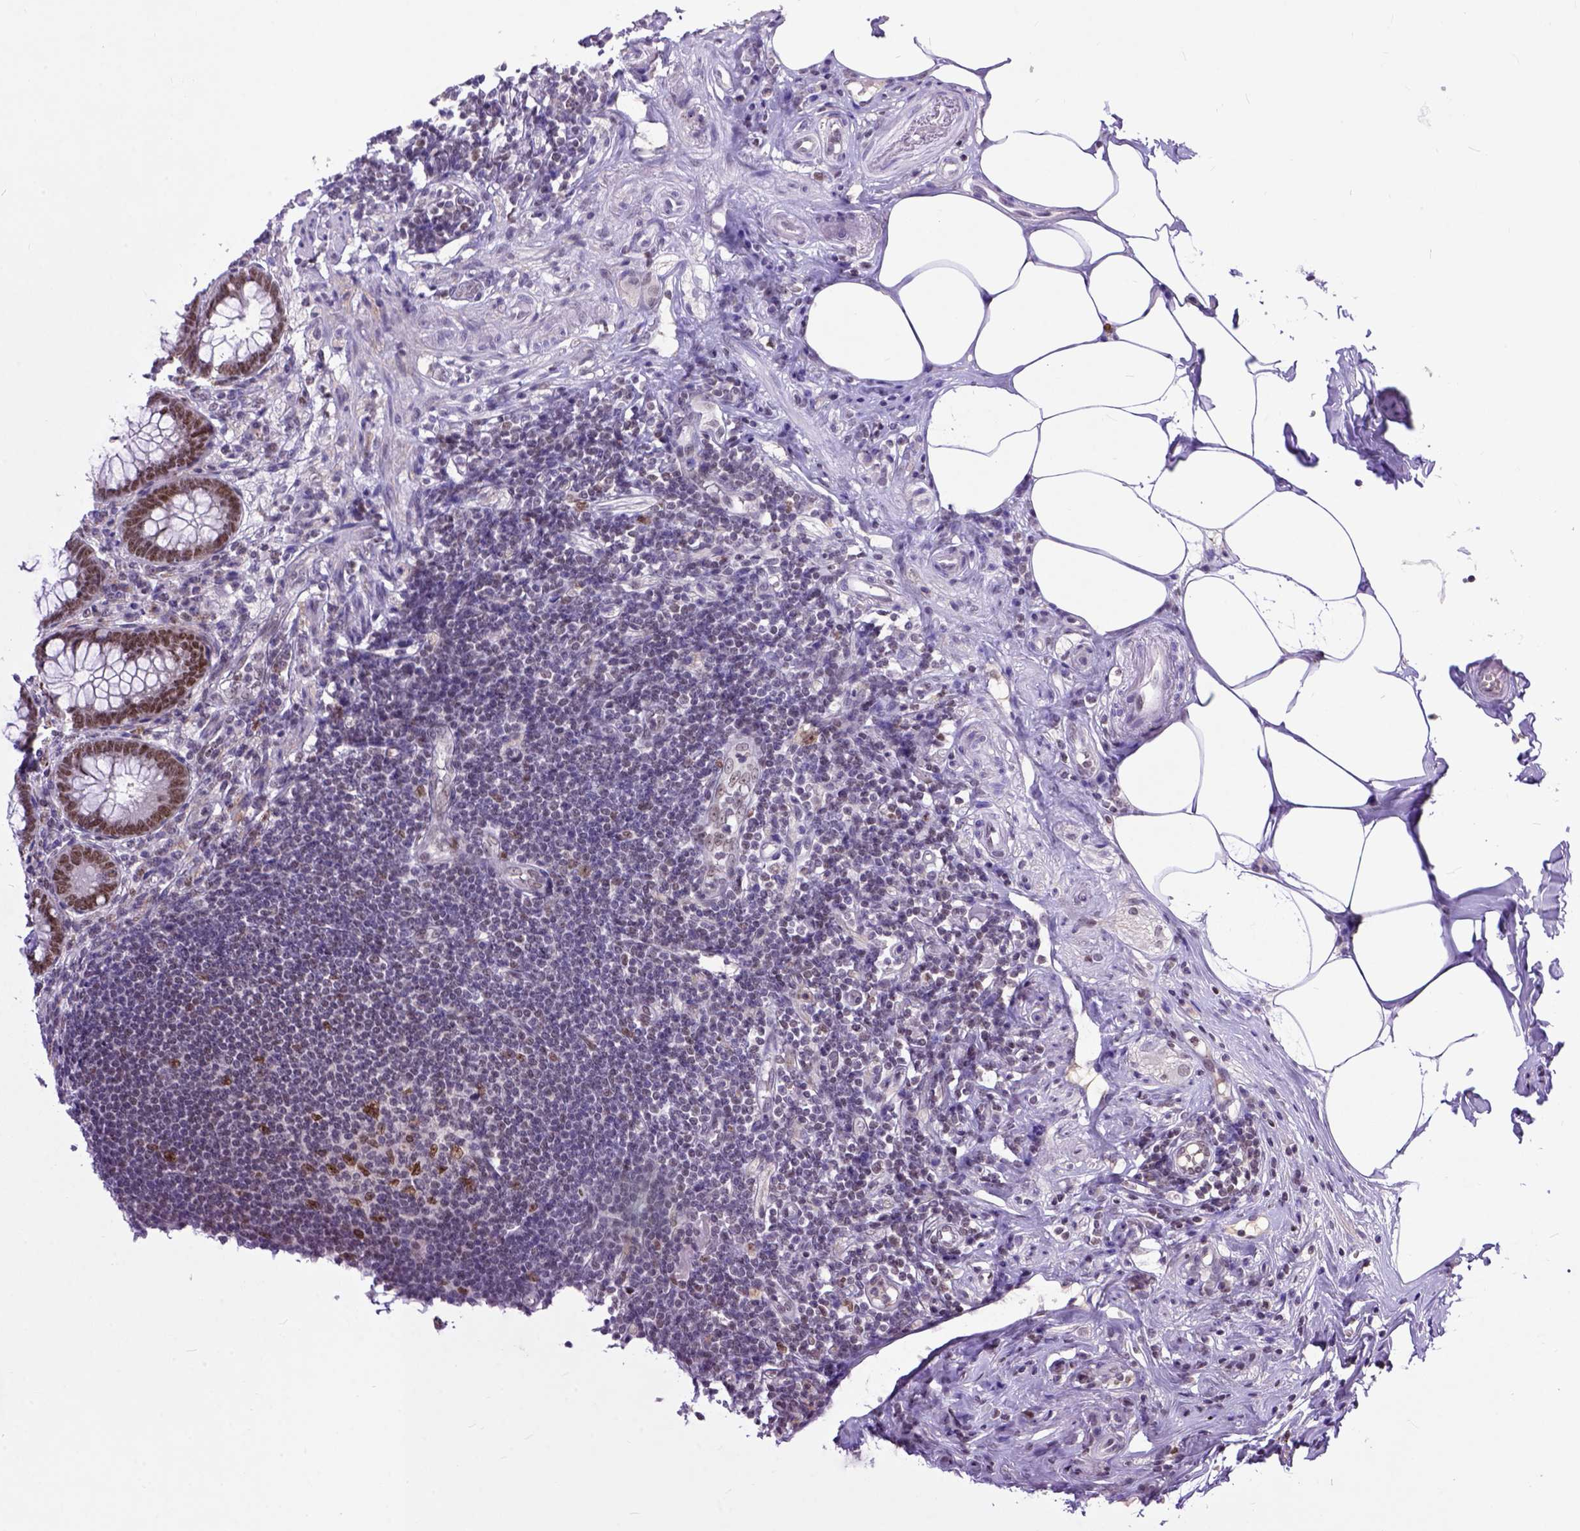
{"staining": {"intensity": "moderate", "quantity": ">75%", "location": "nuclear"}, "tissue": "appendix", "cell_type": "Glandular cells", "image_type": "normal", "snomed": [{"axis": "morphology", "description": "Normal tissue, NOS"}, {"axis": "topography", "description": "Appendix"}], "caption": "Appendix stained with DAB (3,3'-diaminobenzidine) immunohistochemistry shows medium levels of moderate nuclear expression in approximately >75% of glandular cells. The protein is shown in brown color, while the nuclei are stained blue.", "gene": "RCC2", "patient": {"sex": "female", "age": 57}}